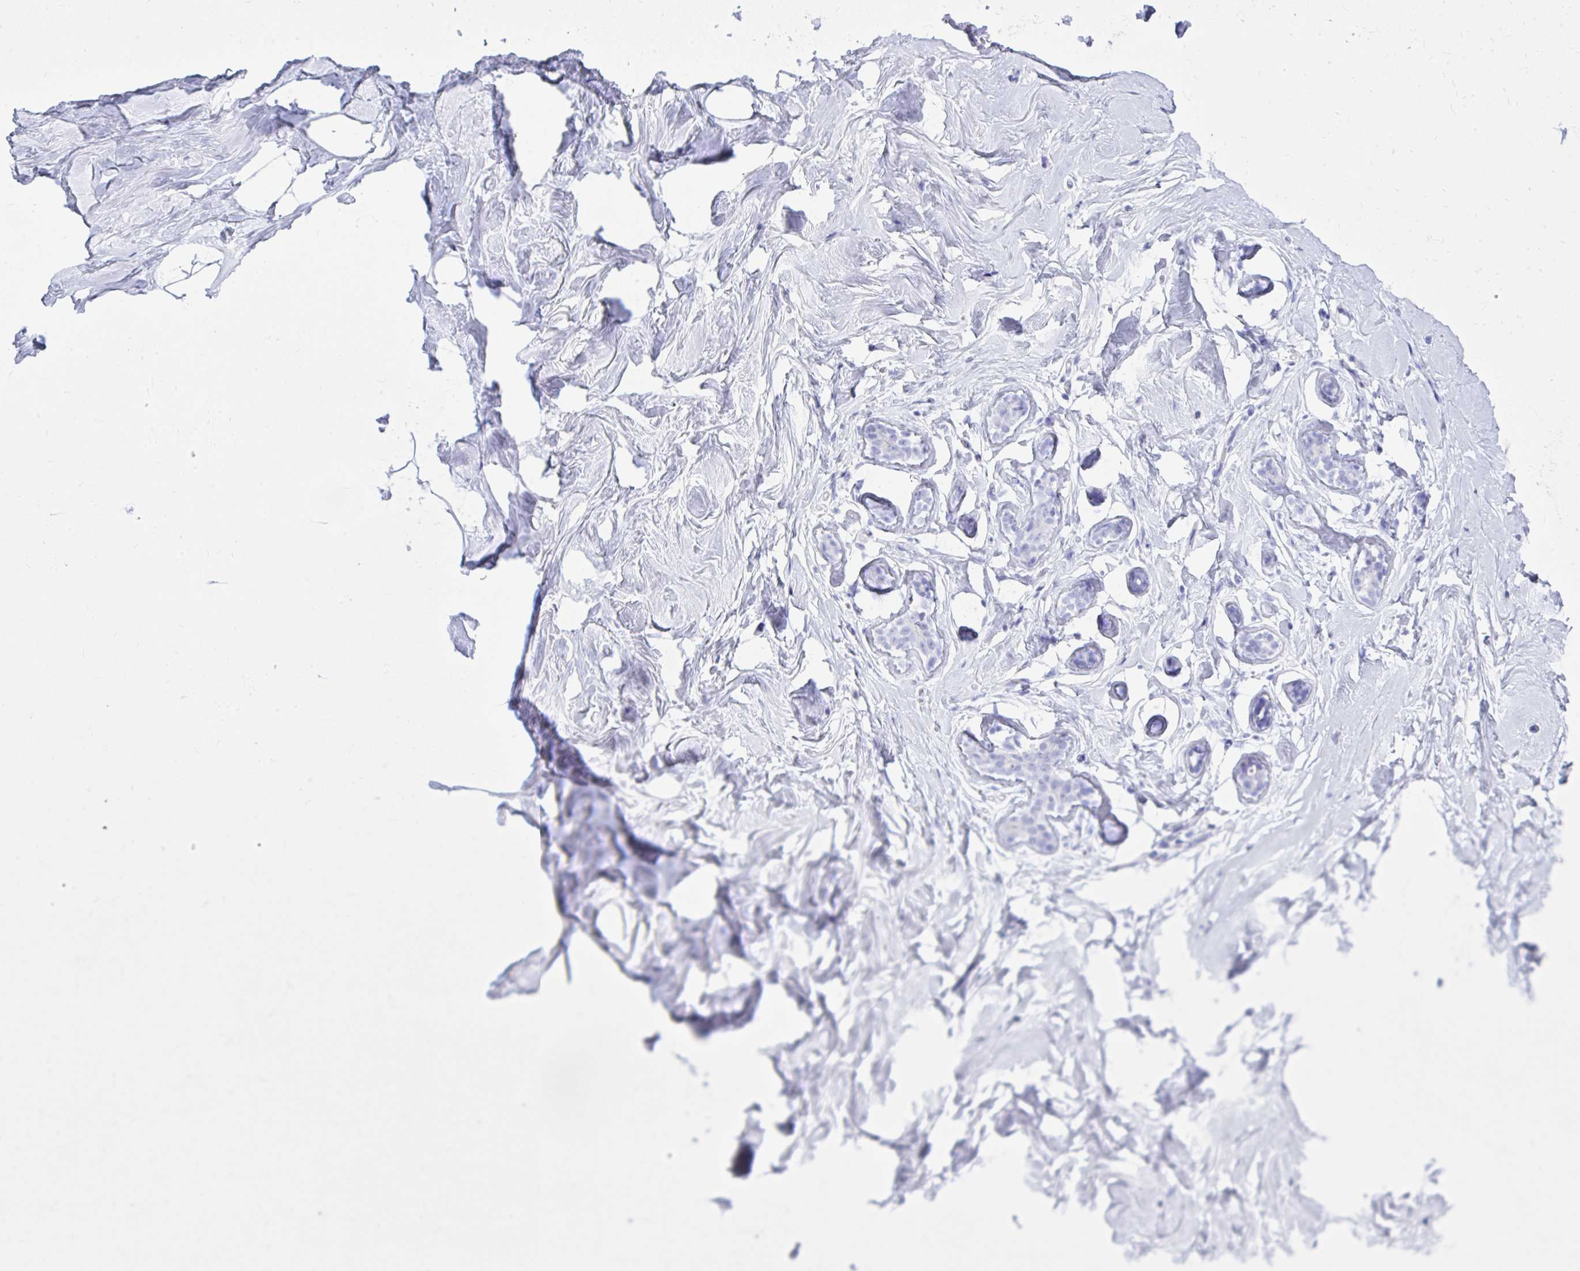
{"staining": {"intensity": "negative", "quantity": "none", "location": "none"}, "tissue": "breast", "cell_type": "Adipocytes", "image_type": "normal", "snomed": [{"axis": "morphology", "description": "Normal tissue, NOS"}, {"axis": "topography", "description": "Breast"}], "caption": "Immunohistochemical staining of benign breast exhibits no significant expression in adipocytes. Brightfield microscopy of immunohistochemistry stained with DAB (3,3'-diaminobenzidine) (brown) and hematoxylin (blue), captured at high magnification.", "gene": "BCL6B", "patient": {"sex": "female", "age": 32}}